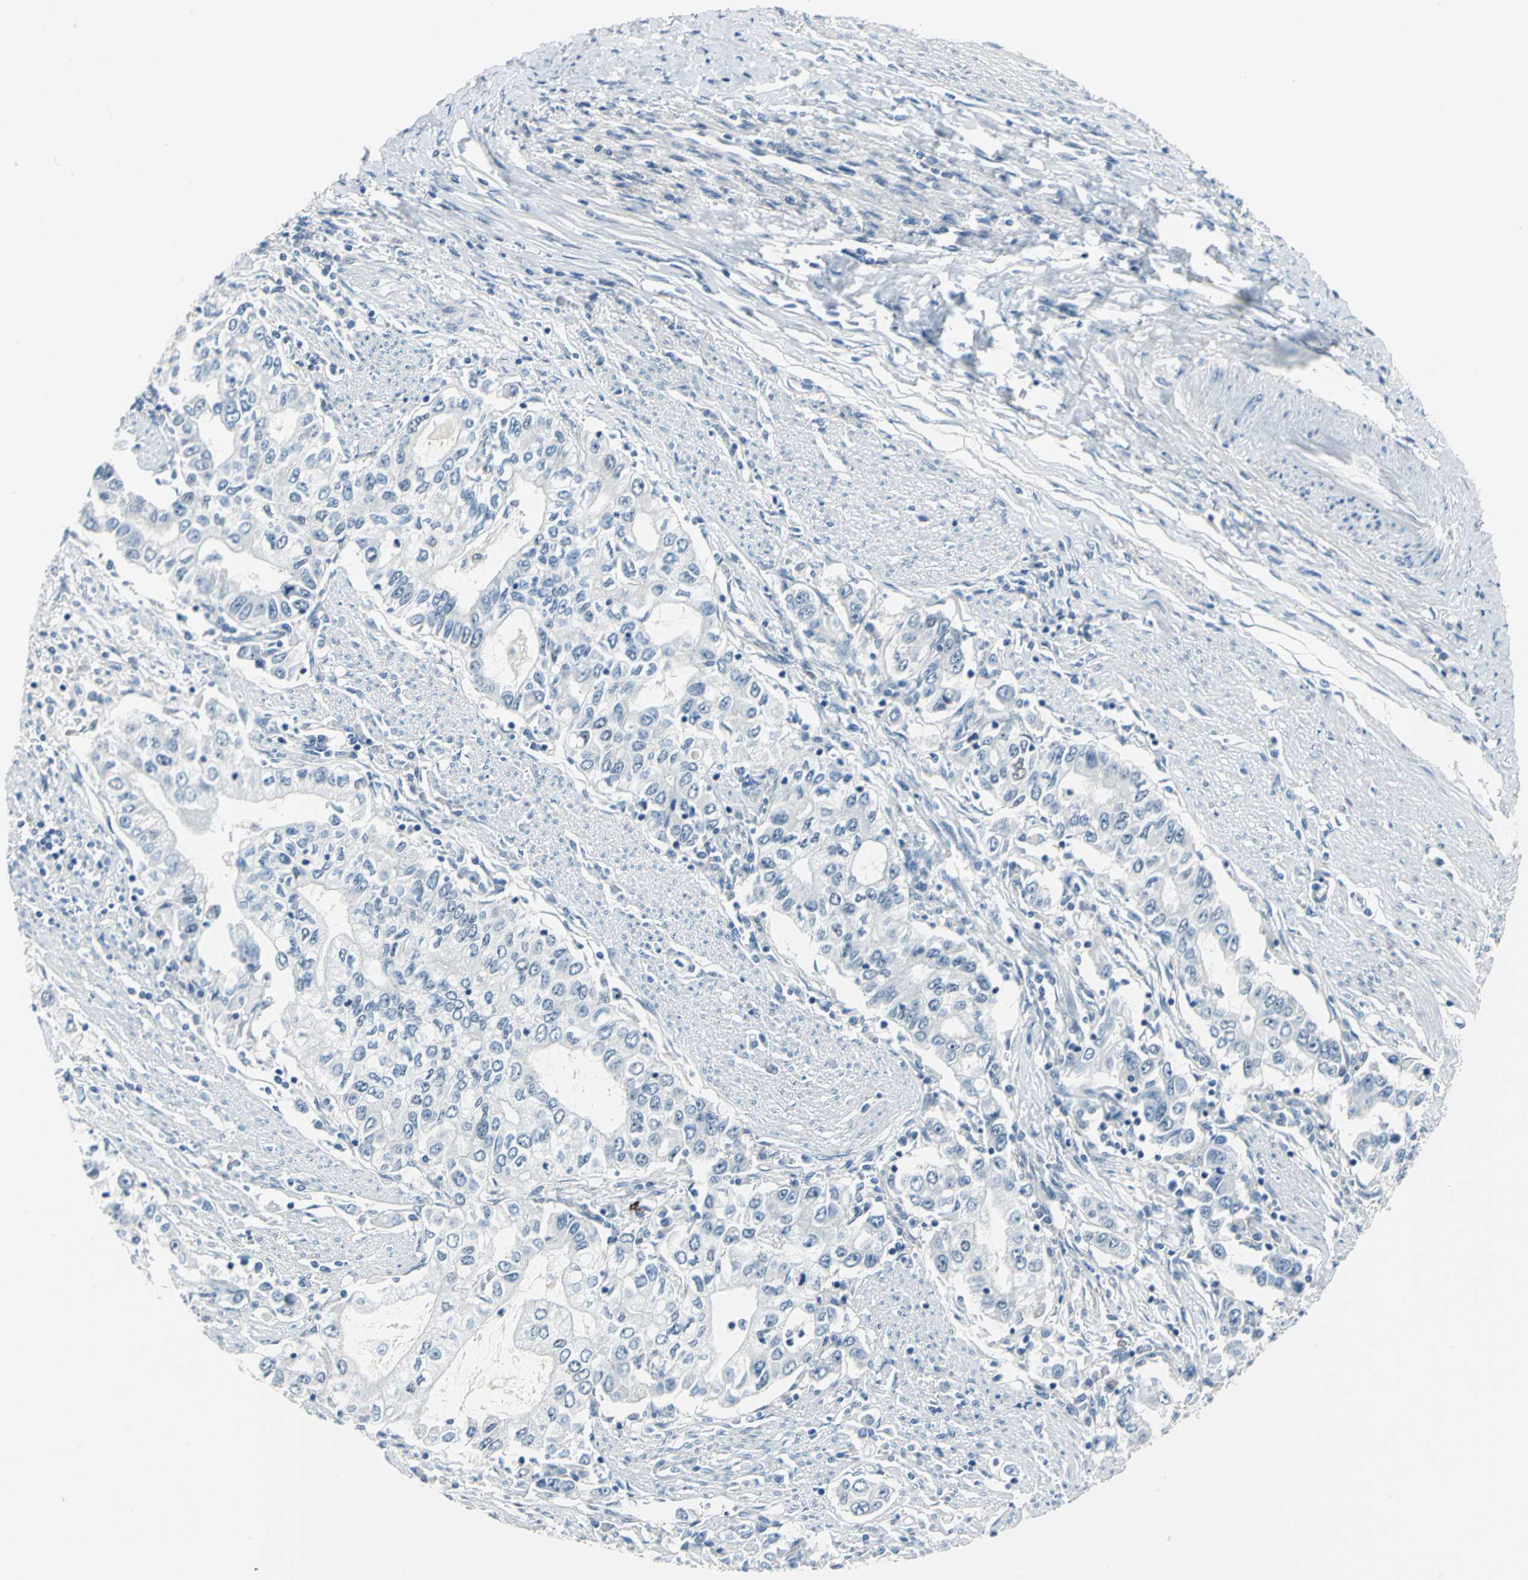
{"staining": {"intensity": "negative", "quantity": "none", "location": "none"}, "tissue": "stomach cancer", "cell_type": "Tumor cells", "image_type": "cancer", "snomed": [{"axis": "morphology", "description": "Adenocarcinoma, NOS"}, {"axis": "topography", "description": "Stomach, lower"}], "caption": "Immunohistochemical staining of human stomach adenocarcinoma shows no significant positivity in tumor cells. (DAB (3,3'-diaminobenzidine) immunohistochemistry (IHC) with hematoxylin counter stain).", "gene": "ZNF415", "patient": {"sex": "female", "age": 72}}